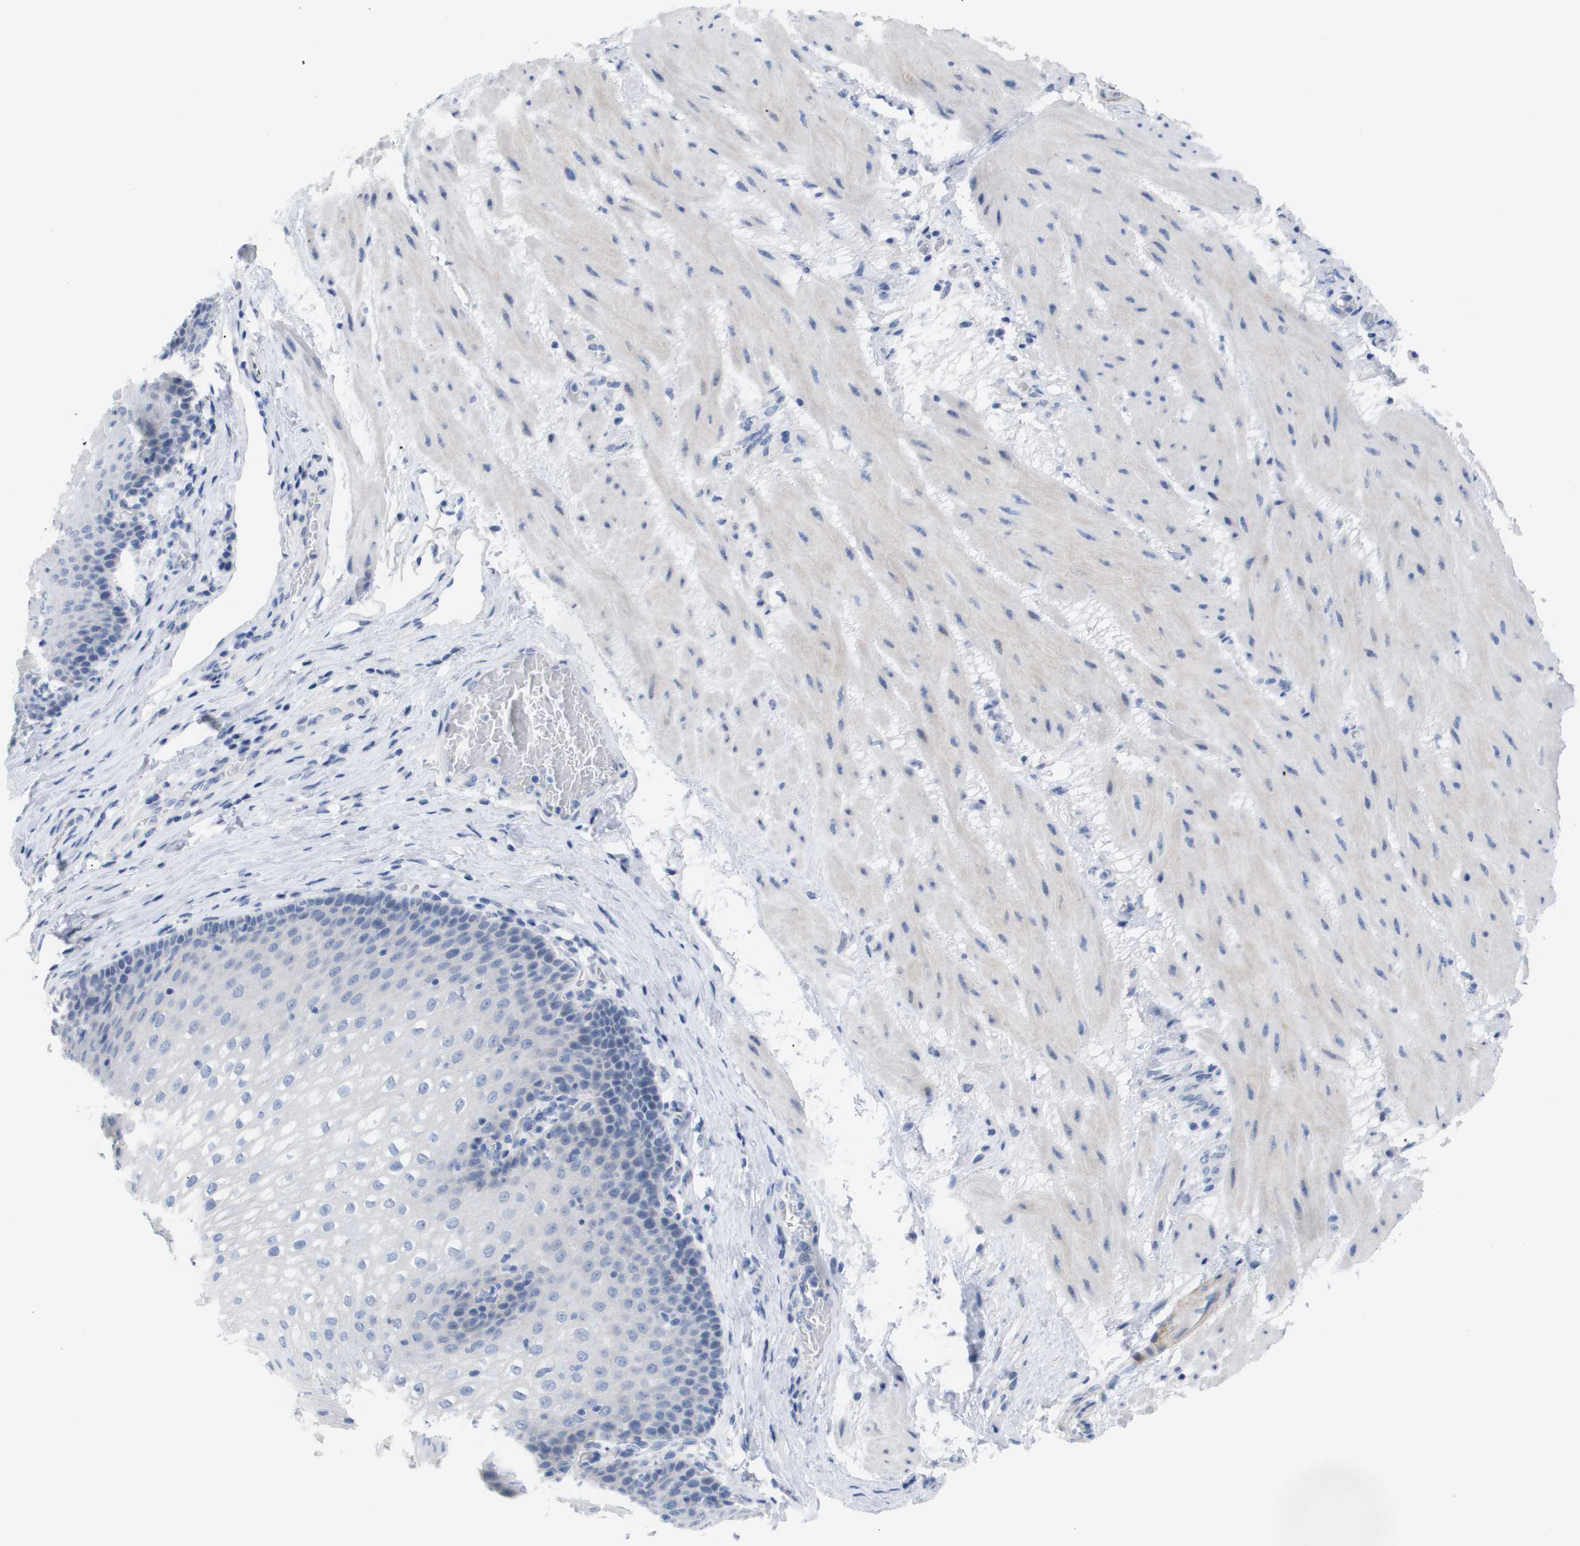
{"staining": {"intensity": "negative", "quantity": "none", "location": "none"}, "tissue": "esophagus", "cell_type": "Squamous epithelial cells", "image_type": "normal", "snomed": [{"axis": "morphology", "description": "Normal tissue, NOS"}, {"axis": "topography", "description": "Esophagus"}], "caption": "Immunohistochemistry (IHC) of benign human esophagus demonstrates no expression in squamous epithelial cells. (DAB (3,3'-diaminobenzidine) immunohistochemistry visualized using brightfield microscopy, high magnification).", "gene": "CAV3", "patient": {"sex": "male", "age": 48}}